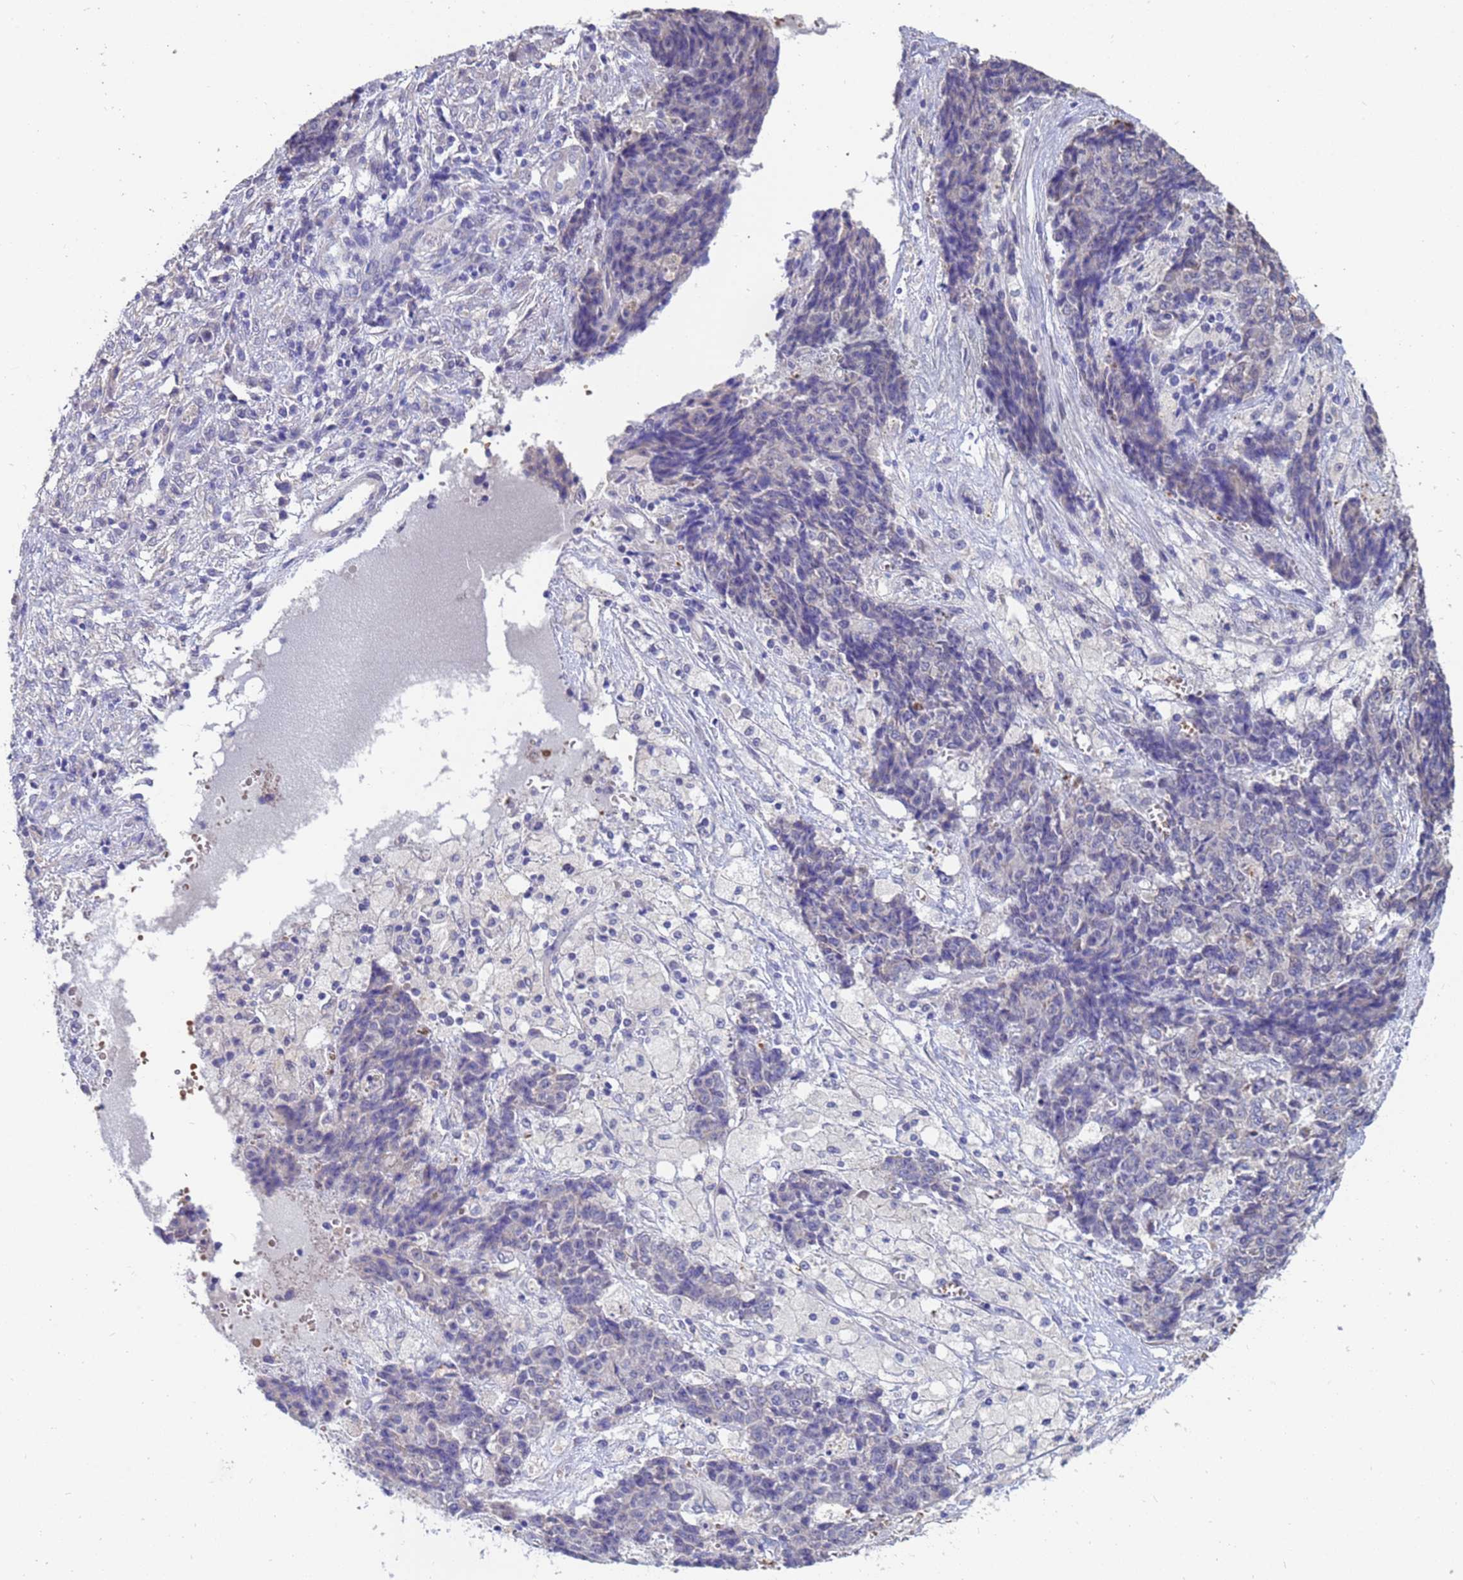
{"staining": {"intensity": "negative", "quantity": "none", "location": "none"}, "tissue": "ovarian cancer", "cell_type": "Tumor cells", "image_type": "cancer", "snomed": [{"axis": "morphology", "description": "Carcinoma, endometroid"}, {"axis": "topography", "description": "Ovary"}], "caption": "The immunohistochemistry (IHC) photomicrograph has no significant positivity in tumor cells of ovarian endometroid carcinoma tissue.", "gene": "IHO1", "patient": {"sex": "female", "age": 42}}